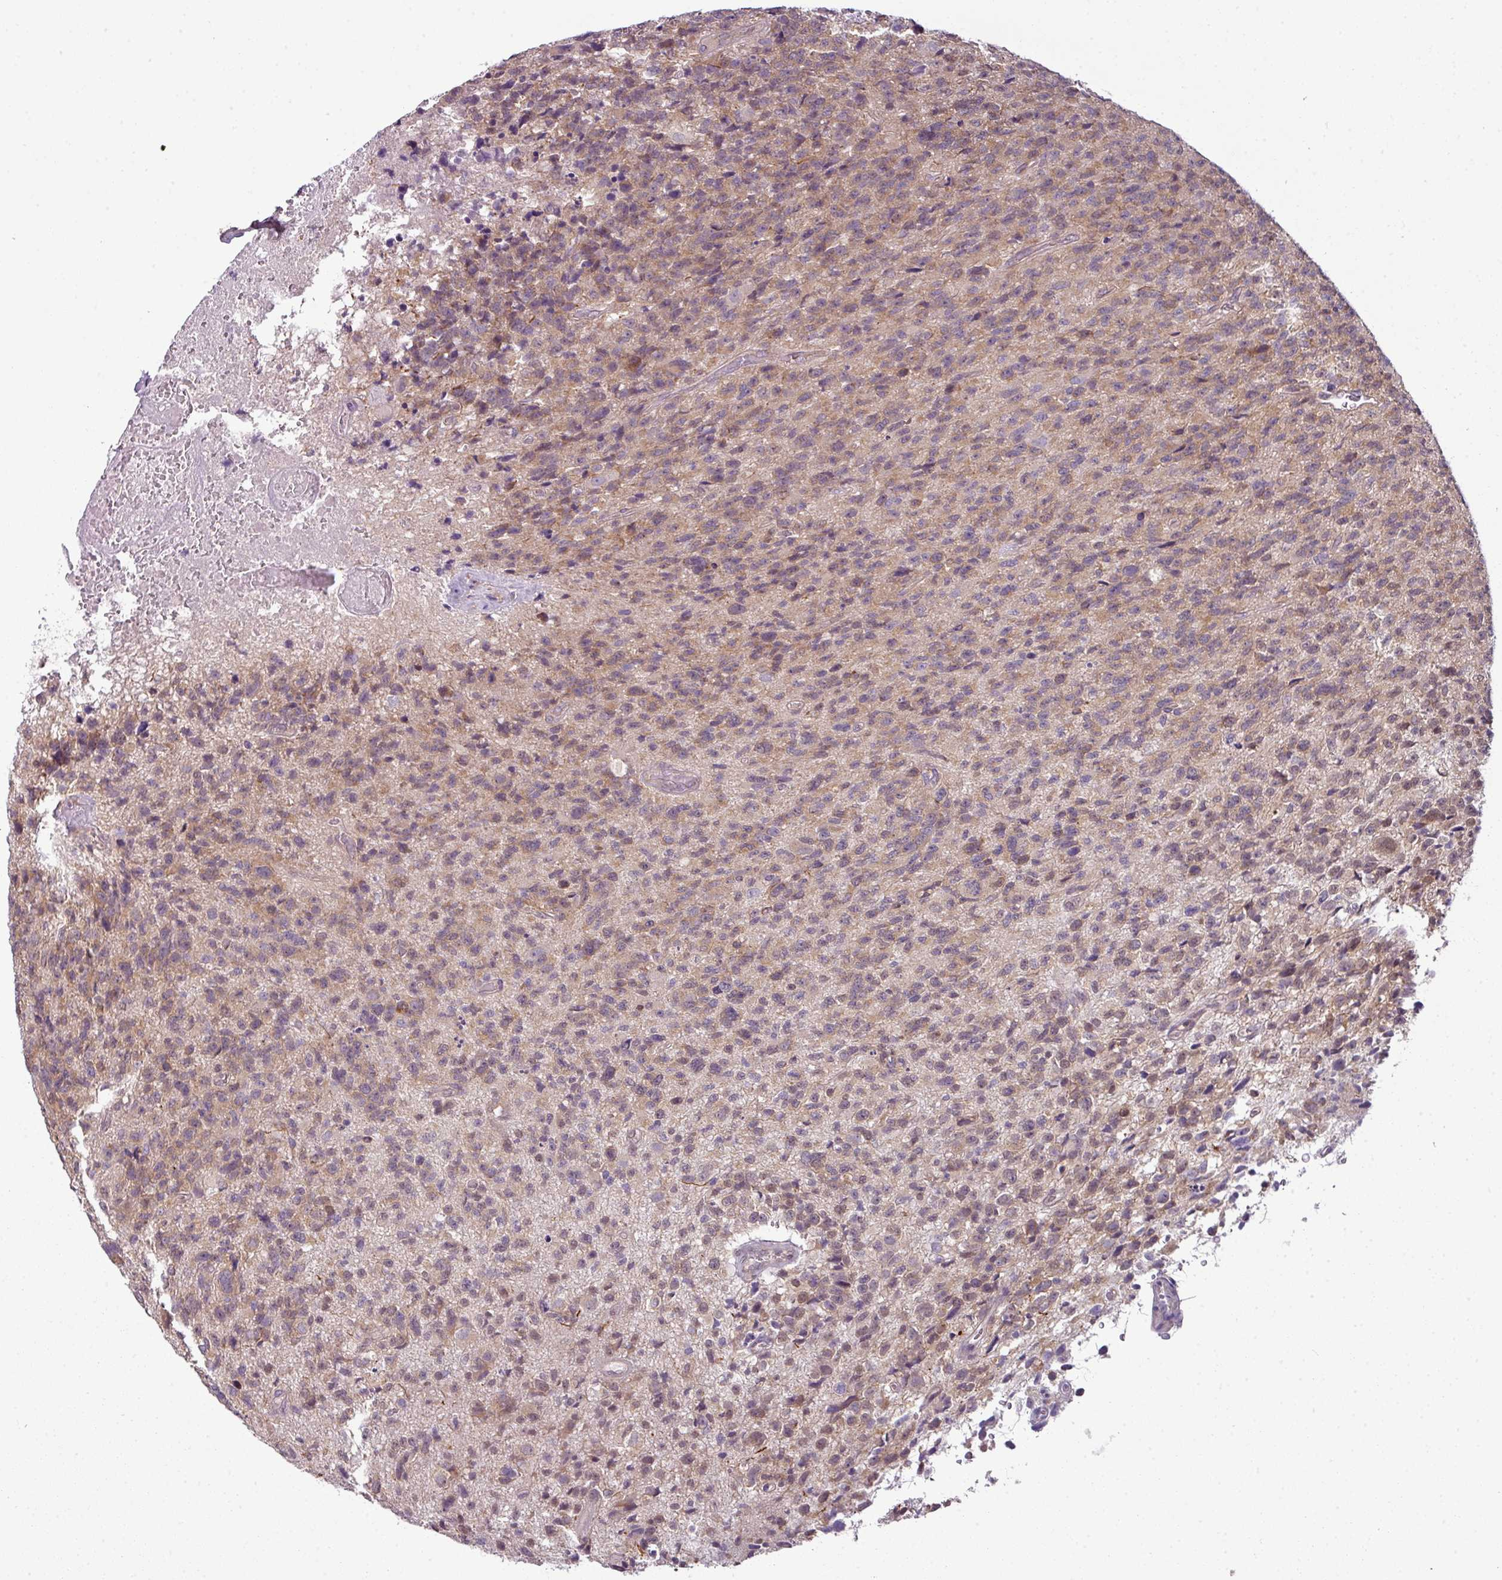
{"staining": {"intensity": "weak", "quantity": "25%-75%", "location": "cytoplasmic/membranous,nuclear"}, "tissue": "glioma", "cell_type": "Tumor cells", "image_type": "cancer", "snomed": [{"axis": "morphology", "description": "Glioma, malignant, High grade"}, {"axis": "topography", "description": "Brain"}], "caption": "Human glioma stained for a protein (brown) demonstrates weak cytoplasmic/membranous and nuclear positive positivity in about 25%-75% of tumor cells.", "gene": "DERPC", "patient": {"sex": "male", "age": 76}}